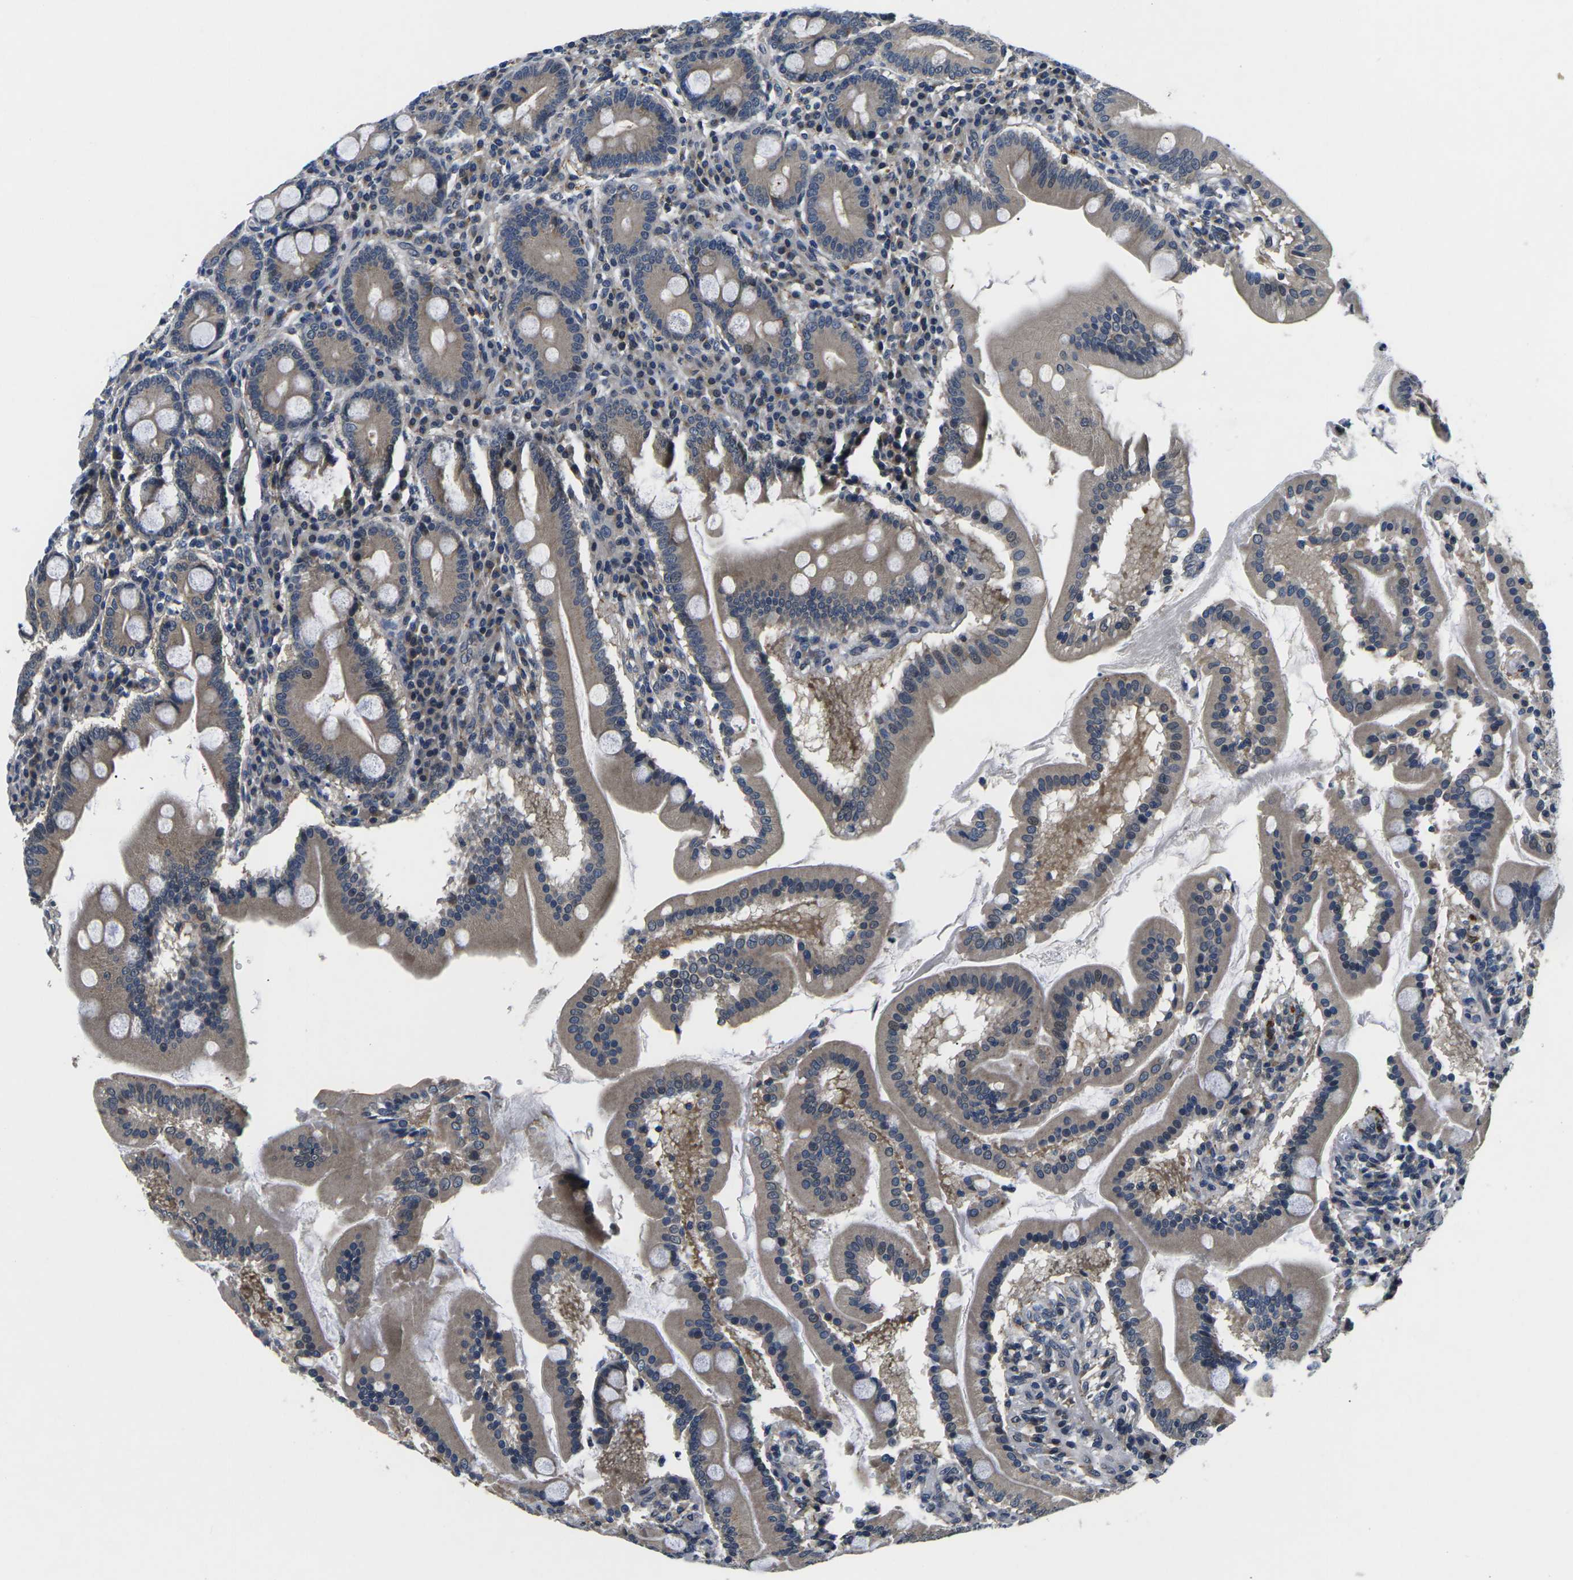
{"staining": {"intensity": "weak", "quantity": ">75%", "location": "cytoplasmic/membranous,nuclear"}, "tissue": "duodenum", "cell_type": "Glandular cells", "image_type": "normal", "snomed": [{"axis": "morphology", "description": "Normal tissue, NOS"}, {"axis": "topography", "description": "Duodenum"}], "caption": "This micrograph displays normal duodenum stained with immunohistochemistry (IHC) to label a protein in brown. The cytoplasmic/membranous,nuclear of glandular cells show weak positivity for the protein. Nuclei are counter-stained blue.", "gene": "SNX10", "patient": {"sex": "male", "age": 50}}